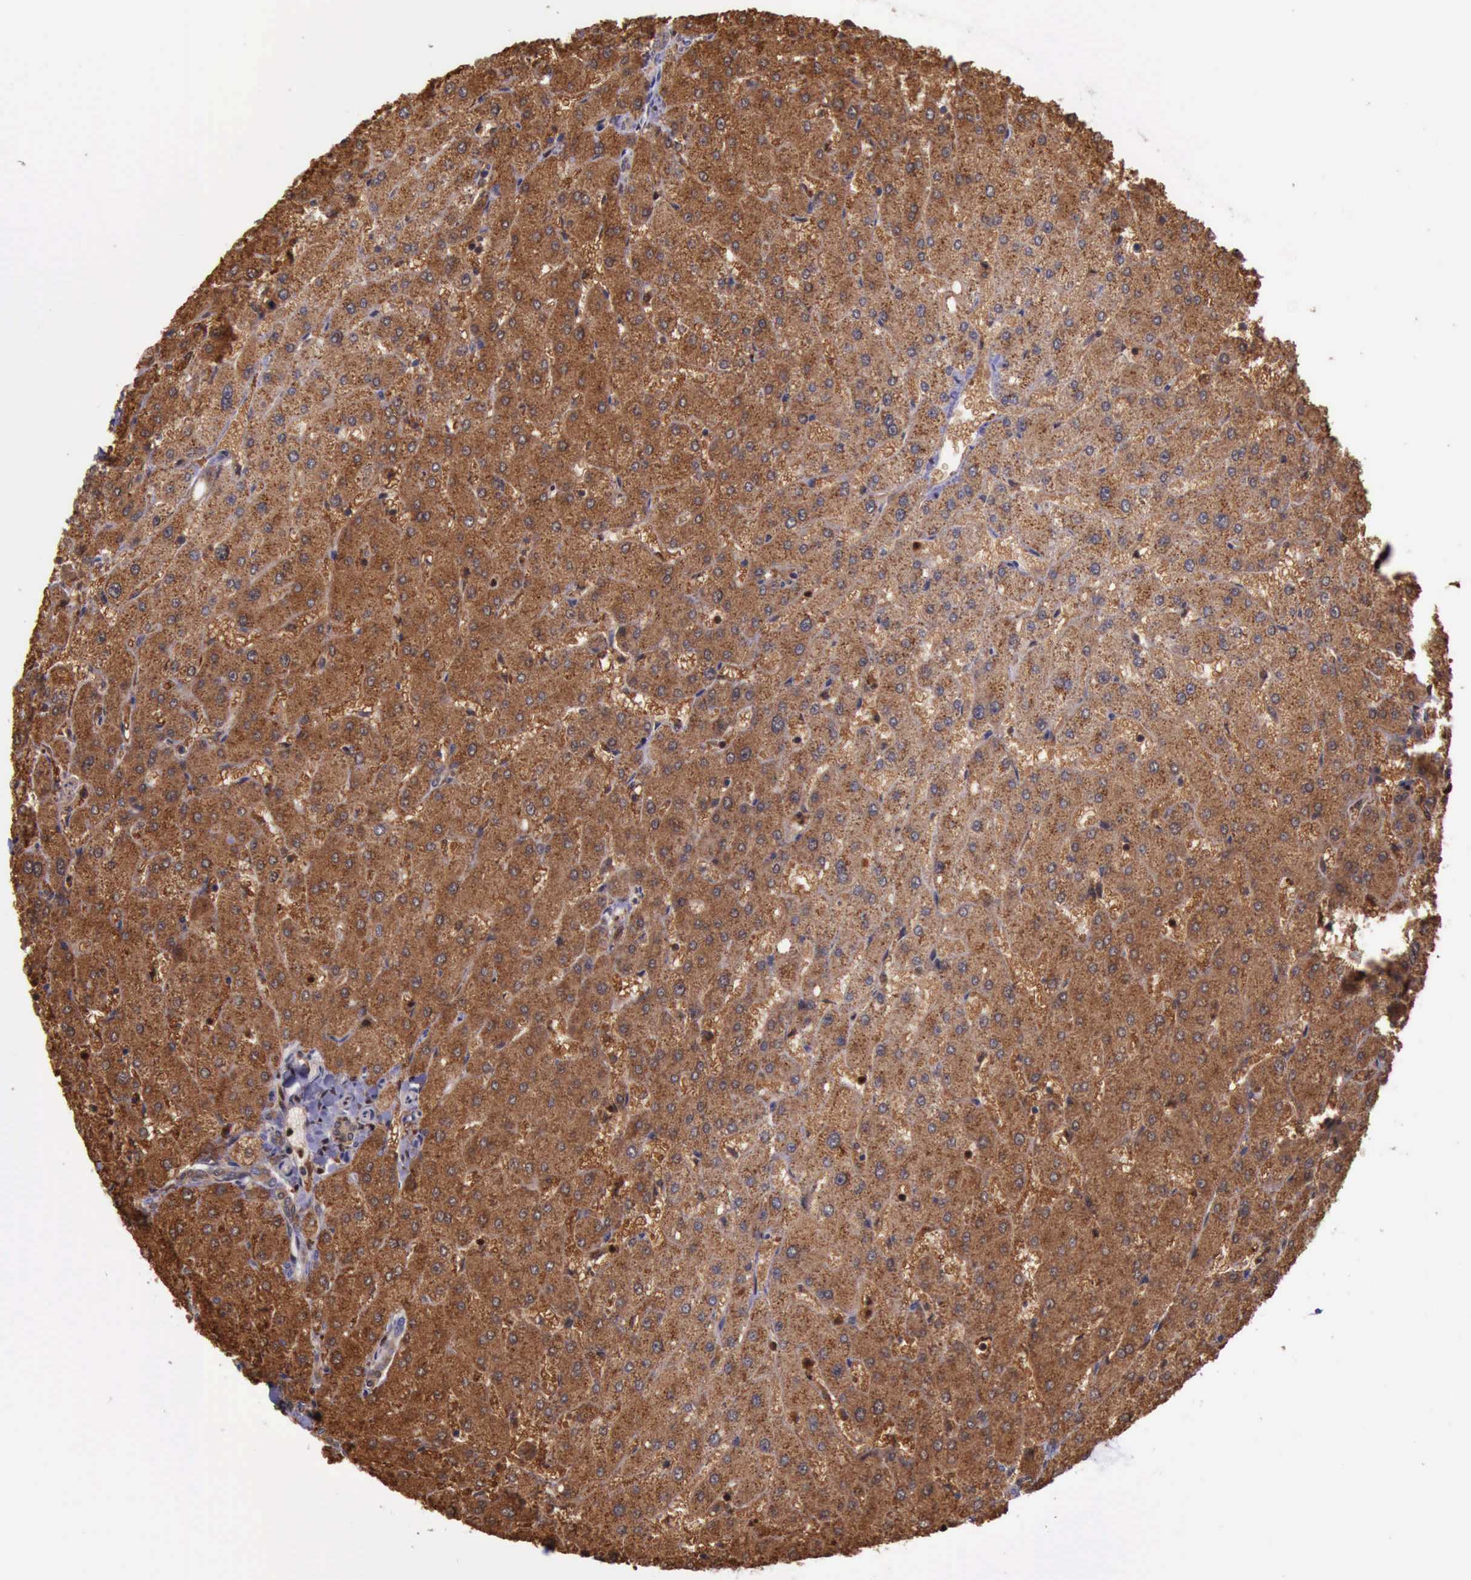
{"staining": {"intensity": "negative", "quantity": "none", "location": "none"}, "tissue": "liver", "cell_type": "Cholangiocytes", "image_type": "normal", "snomed": [{"axis": "morphology", "description": "Normal tissue, NOS"}, {"axis": "topography", "description": "Liver"}], "caption": "Immunohistochemistry micrograph of unremarkable liver stained for a protein (brown), which shows no positivity in cholangiocytes.", "gene": "PLEK2", "patient": {"sex": "male", "age": 67}}